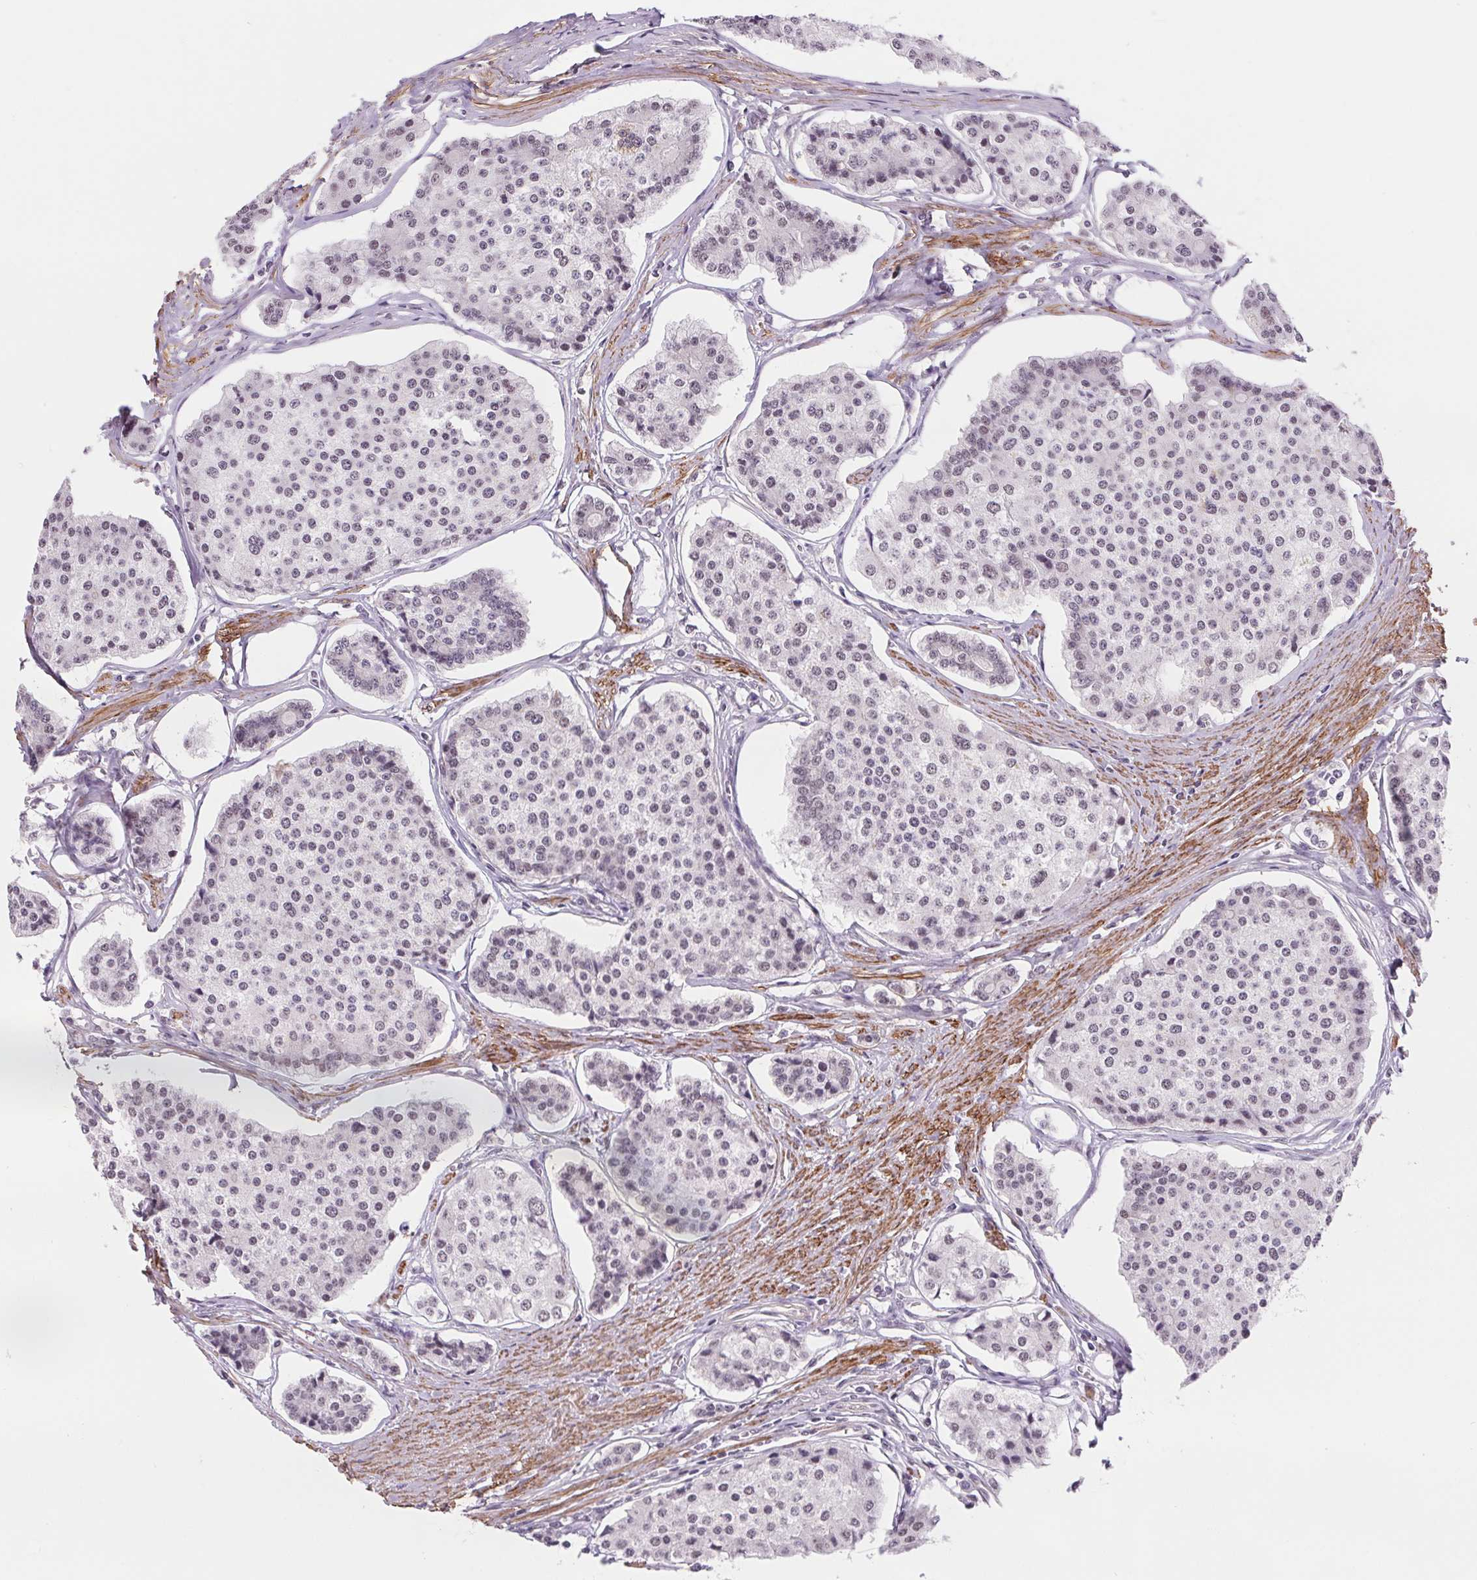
{"staining": {"intensity": "negative", "quantity": "none", "location": "none"}, "tissue": "carcinoid", "cell_type": "Tumor cells", "image_type": "cancer", "snomed": [{"axis": "morphology", "description": "Carcinoid, malignant, NOS"}, {"axis": "topography", "description": "Small intestine"}], "caption": "This is an immunohistochemistry (IHC) micrograph of human carcinoid. There is no expression in tumor cells.", "gene": "BCAT1", "patient": {"sex": "female", "age": 65}}